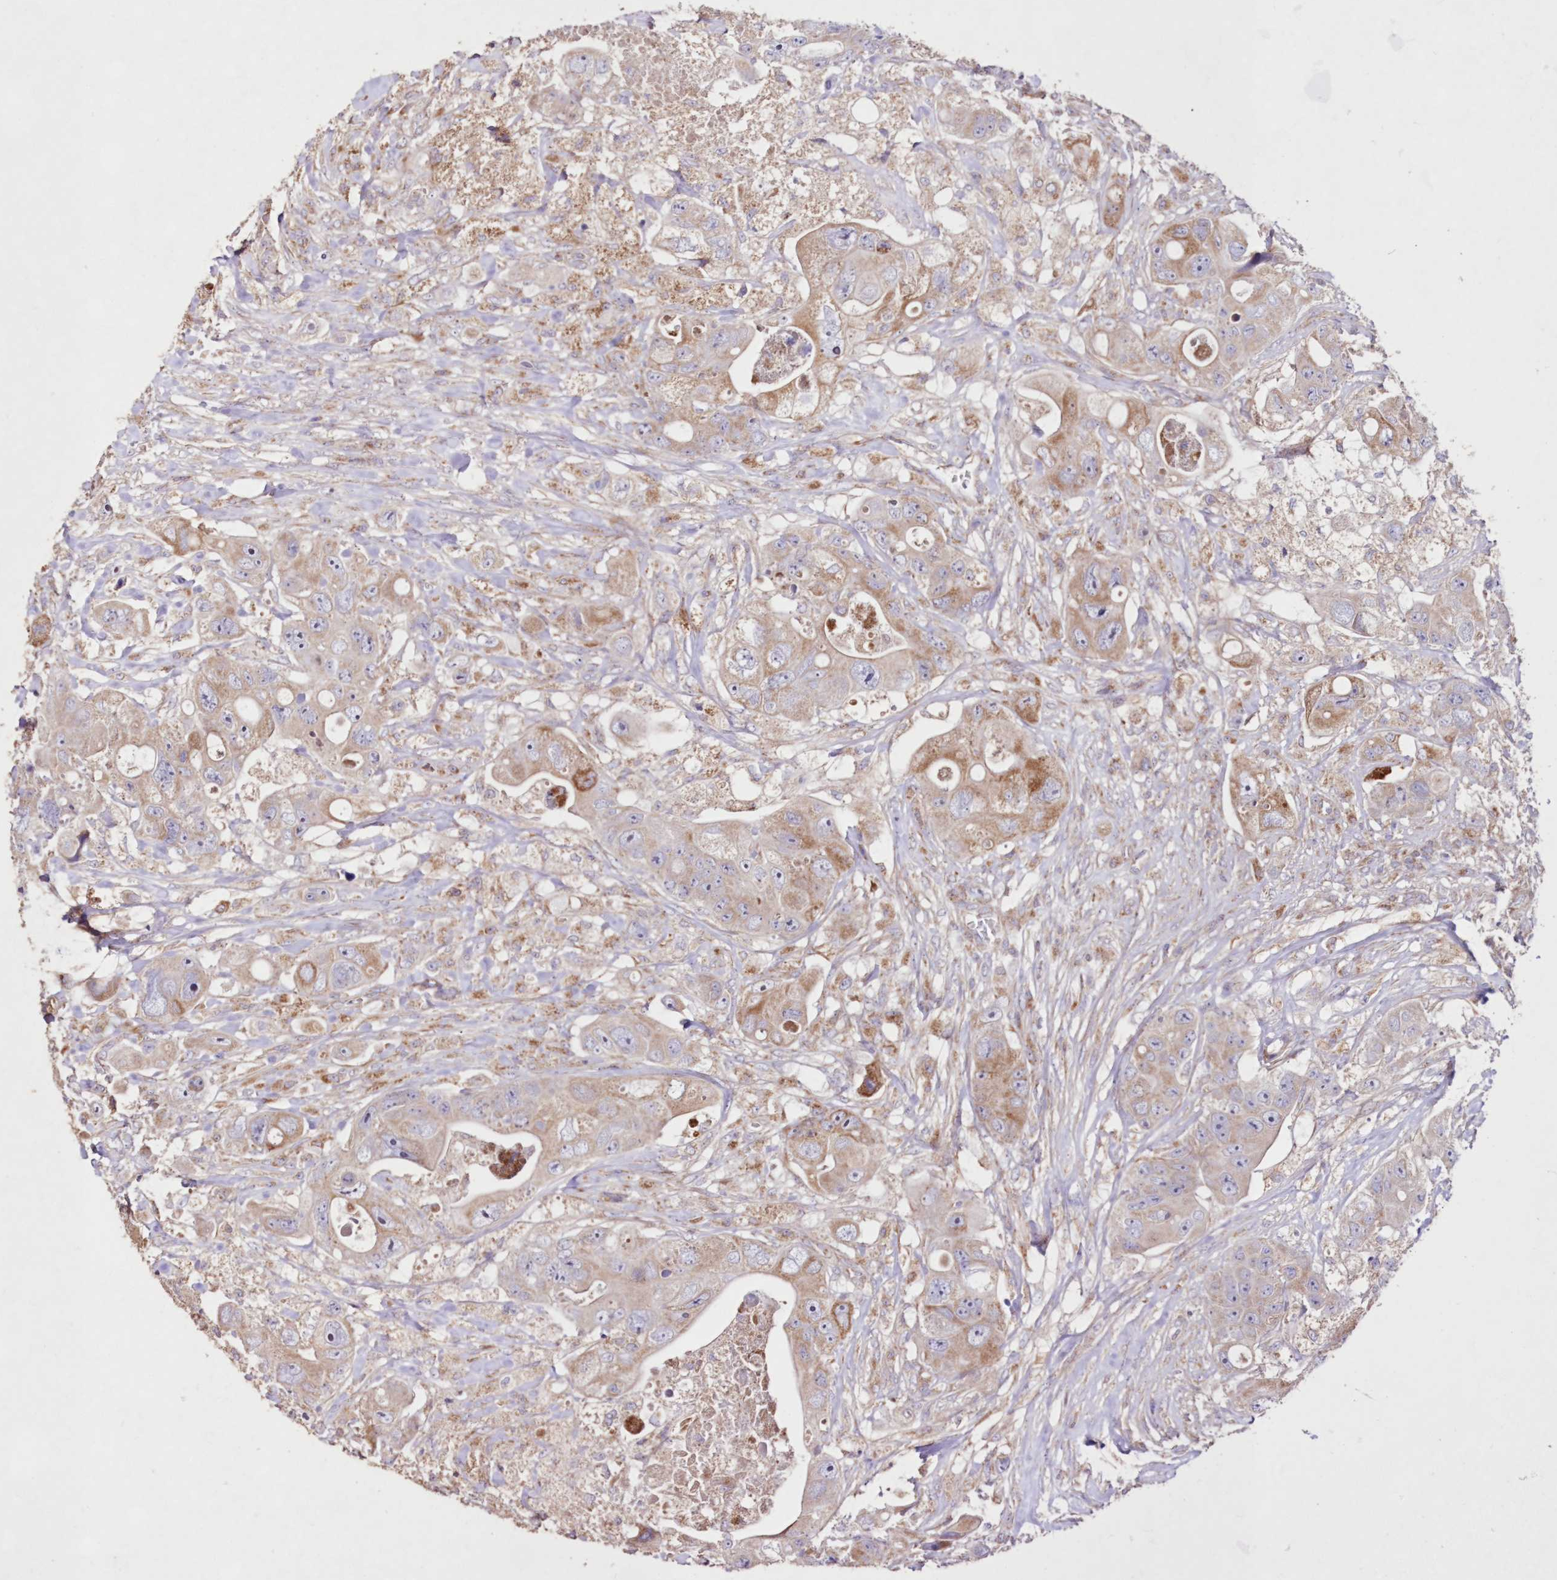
{"staining": {"intensity": "moderate", "quantity": "25%-75%", "location": "cytoplasmic/membranous"}, "tissue": "colorectal cancer", "cell_type": "Tumor cells", "image_type": "cancer", "snomed": [{"axis": "morphology", "description": "Adenocarcinoma, NOS"}, {"axis": "topography", "description": "Colon"}], "caption": "IHC of colorectal adenocarcinoma demonstrates medium levels of moderate cytoplasmic/membranous positivity in about 25%-75% of tumor cells.", "gene": "HADHB", "patient": {"sex": "female", "age": 46}}